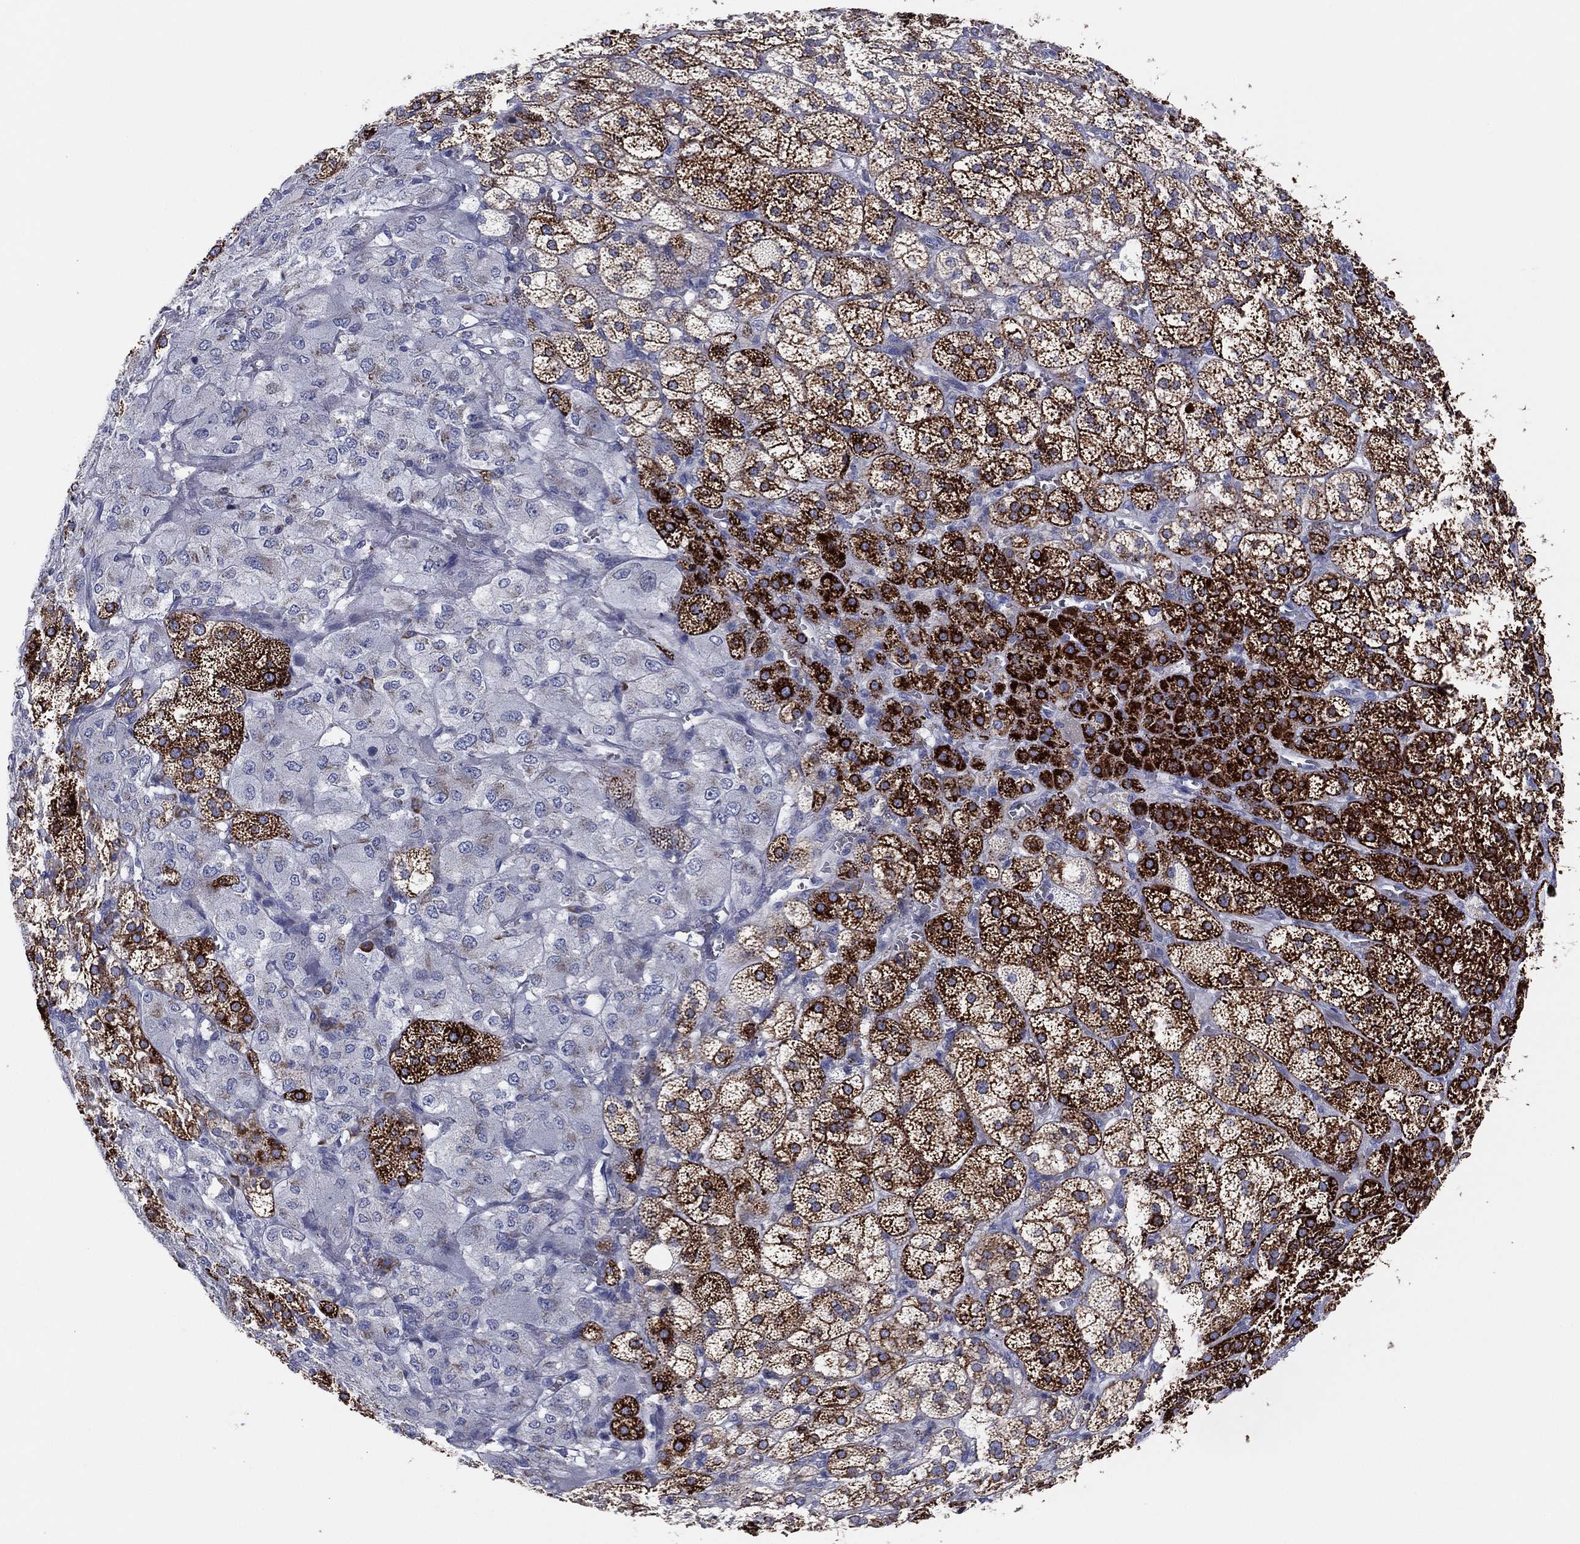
{"staining": {"intensity": "strong", "quantity": "25%-75%", "location": "cytoplasmic/membranous"}, "tissue": "adrenal gland", "cell_type": "Glandular cells", "image_type": "normal", "snomed": [{"axis": "morphology", "description": "Normal tissue, NOS"}, {"axis": "topography", "description": "Adrenal gland"}], "caption": "Immunohistochemistry micrograph of unremarkable adrenal gland stained for a protein (brown), which reveals high levels of strong cytoplasmic/membranous positivity in approximately 25%-75% of glandular cells.", "gene": "TMEM40", "patient": {"sex": "female", "age": 60}}